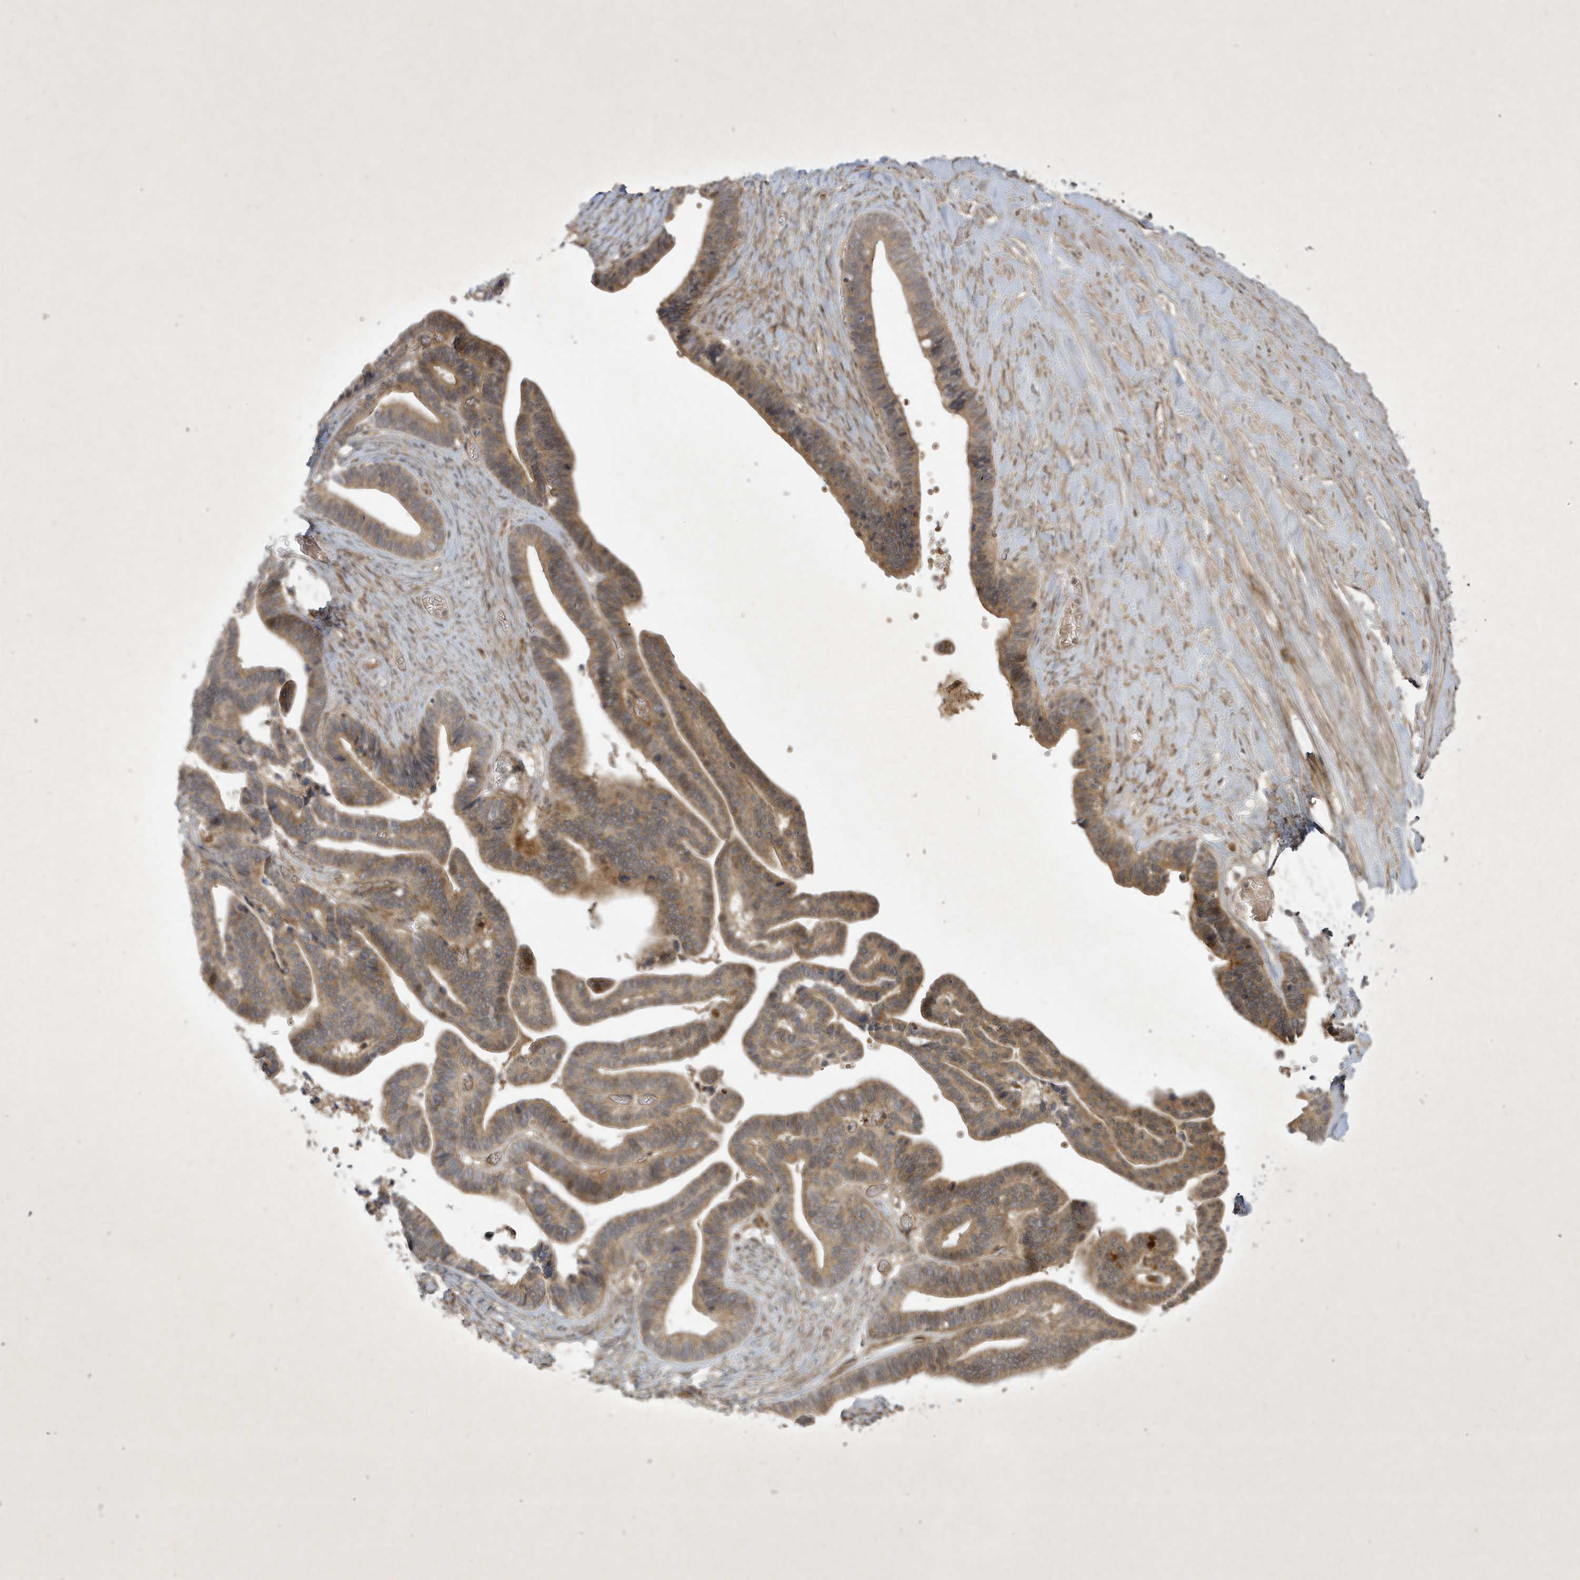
{"staining": {"intensity": "moderate", "quantity": ">75%", "location": "cytoplasmic/membranous"}, "tissue": "ovarian cancer", "cell_type": "Tumor cells", "image_type": "cancer", "snomed": [{"axis": "morphology", "description": "Cystadenocarcinoma, serous, NOS"}, {"axis": "topography", "description": "Ovary"}], "caption": "Brown immunohistochemical staining in serous cystadenocarcinoma (ovarian) reveals moderate cytoplasmic/membranous expression in approximately >75% of tumor cells. The staining was performed using DAB to visualize the protein expression in brown, while the nuclei were stained in blue with hematoxylin (Magnification: 20x).", "gene": "FAM83C", "patient": {"sex": "female", "age": 56}}